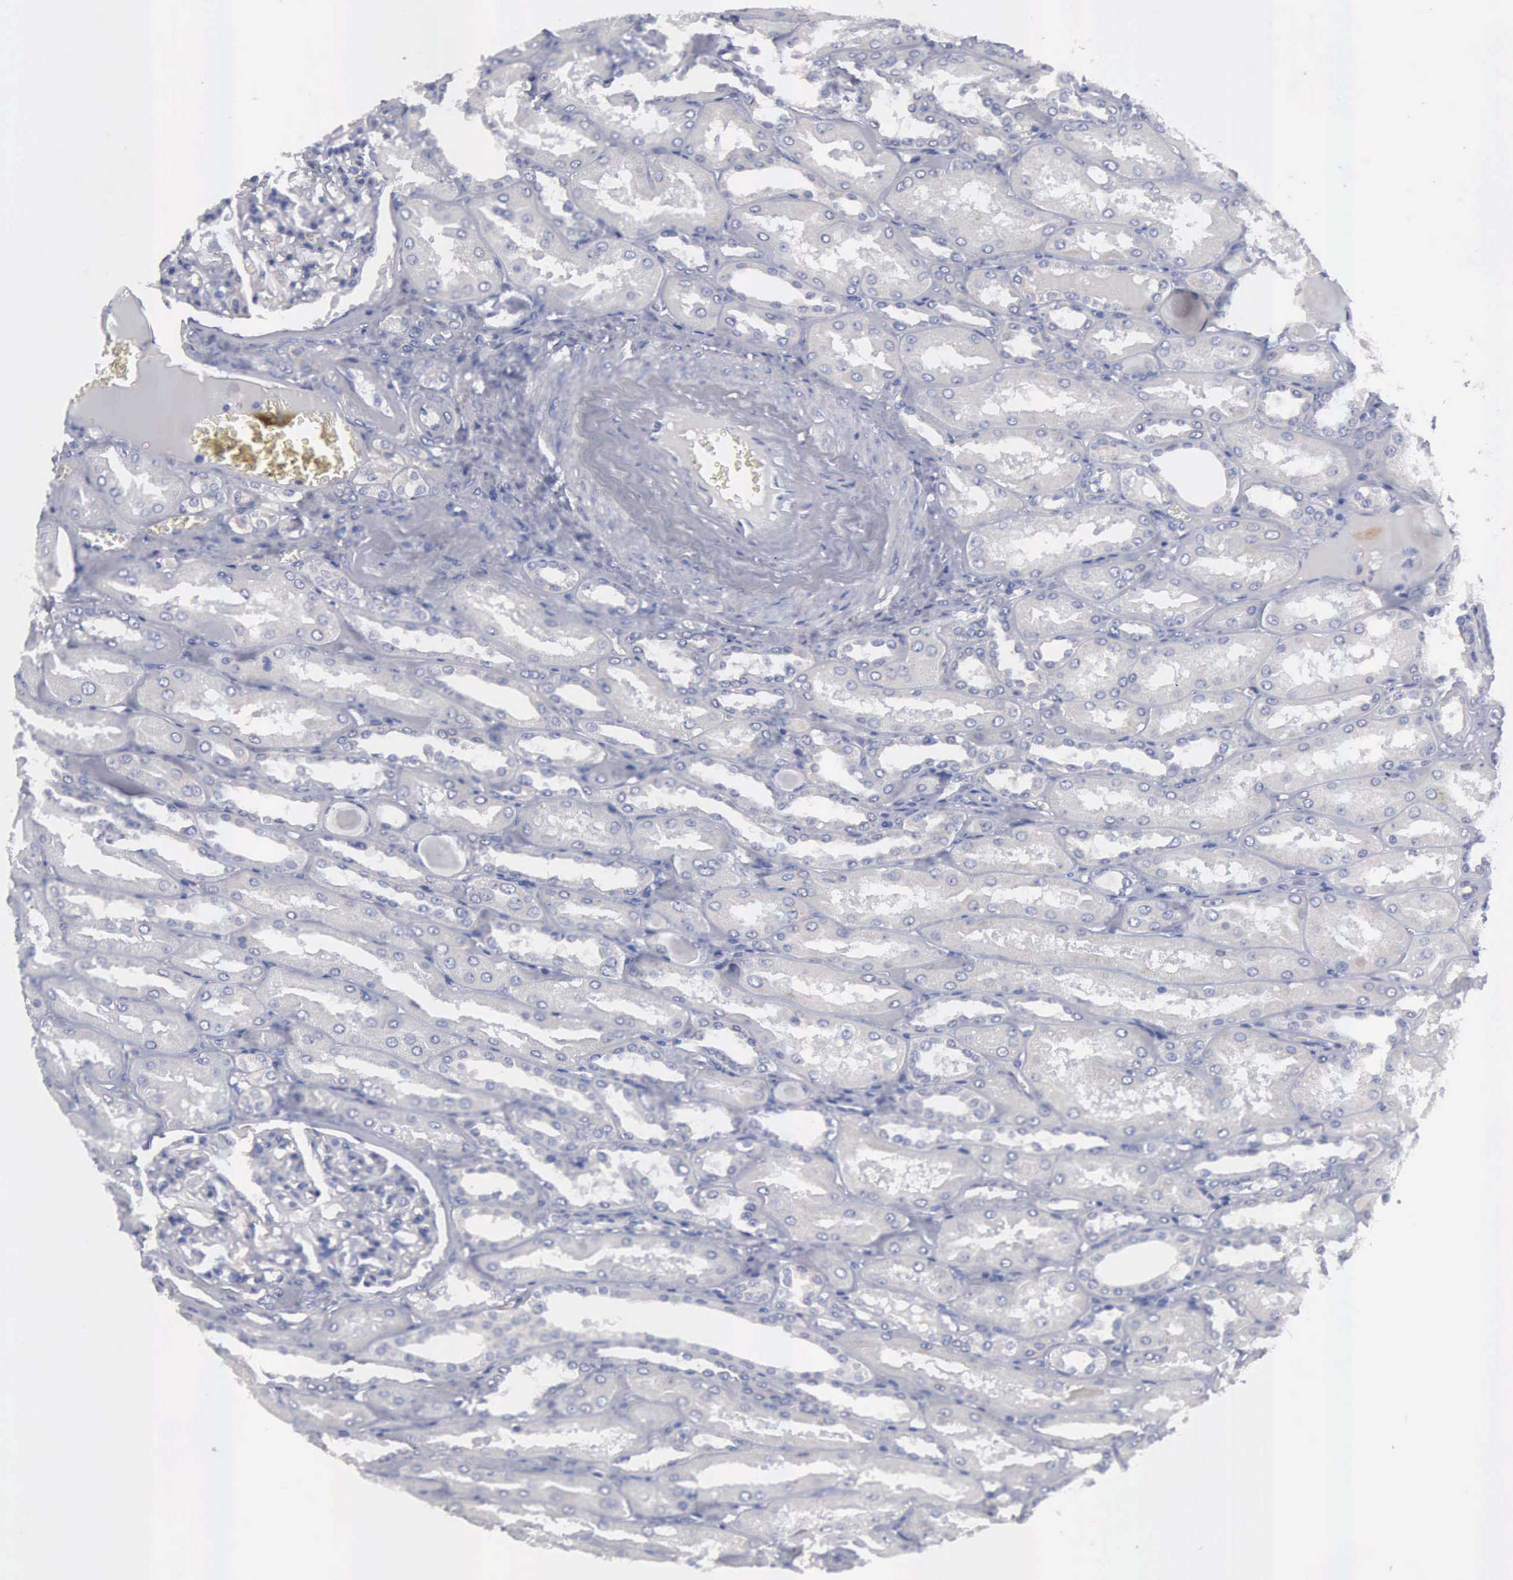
{"staining": {"intensity": "negative", "quantity": "none", "location": "none"}, "tissue": "kidney", "cell_type": "Cells in glomeruli", "image_type": "normal", "snomed": [{"axis": "morphology", "description": "Normal tissue, NOS"}, {"axis": "topography", "description": "Kidney"}], "caption": "DAB (3,3'-diaminobenzidine) immunohistochemical staining of benign kidney demonstrates no significant staining in cells in glomeruli.", "gene": "CEP170B", "patient": {"sex": "male", "age": 61}}